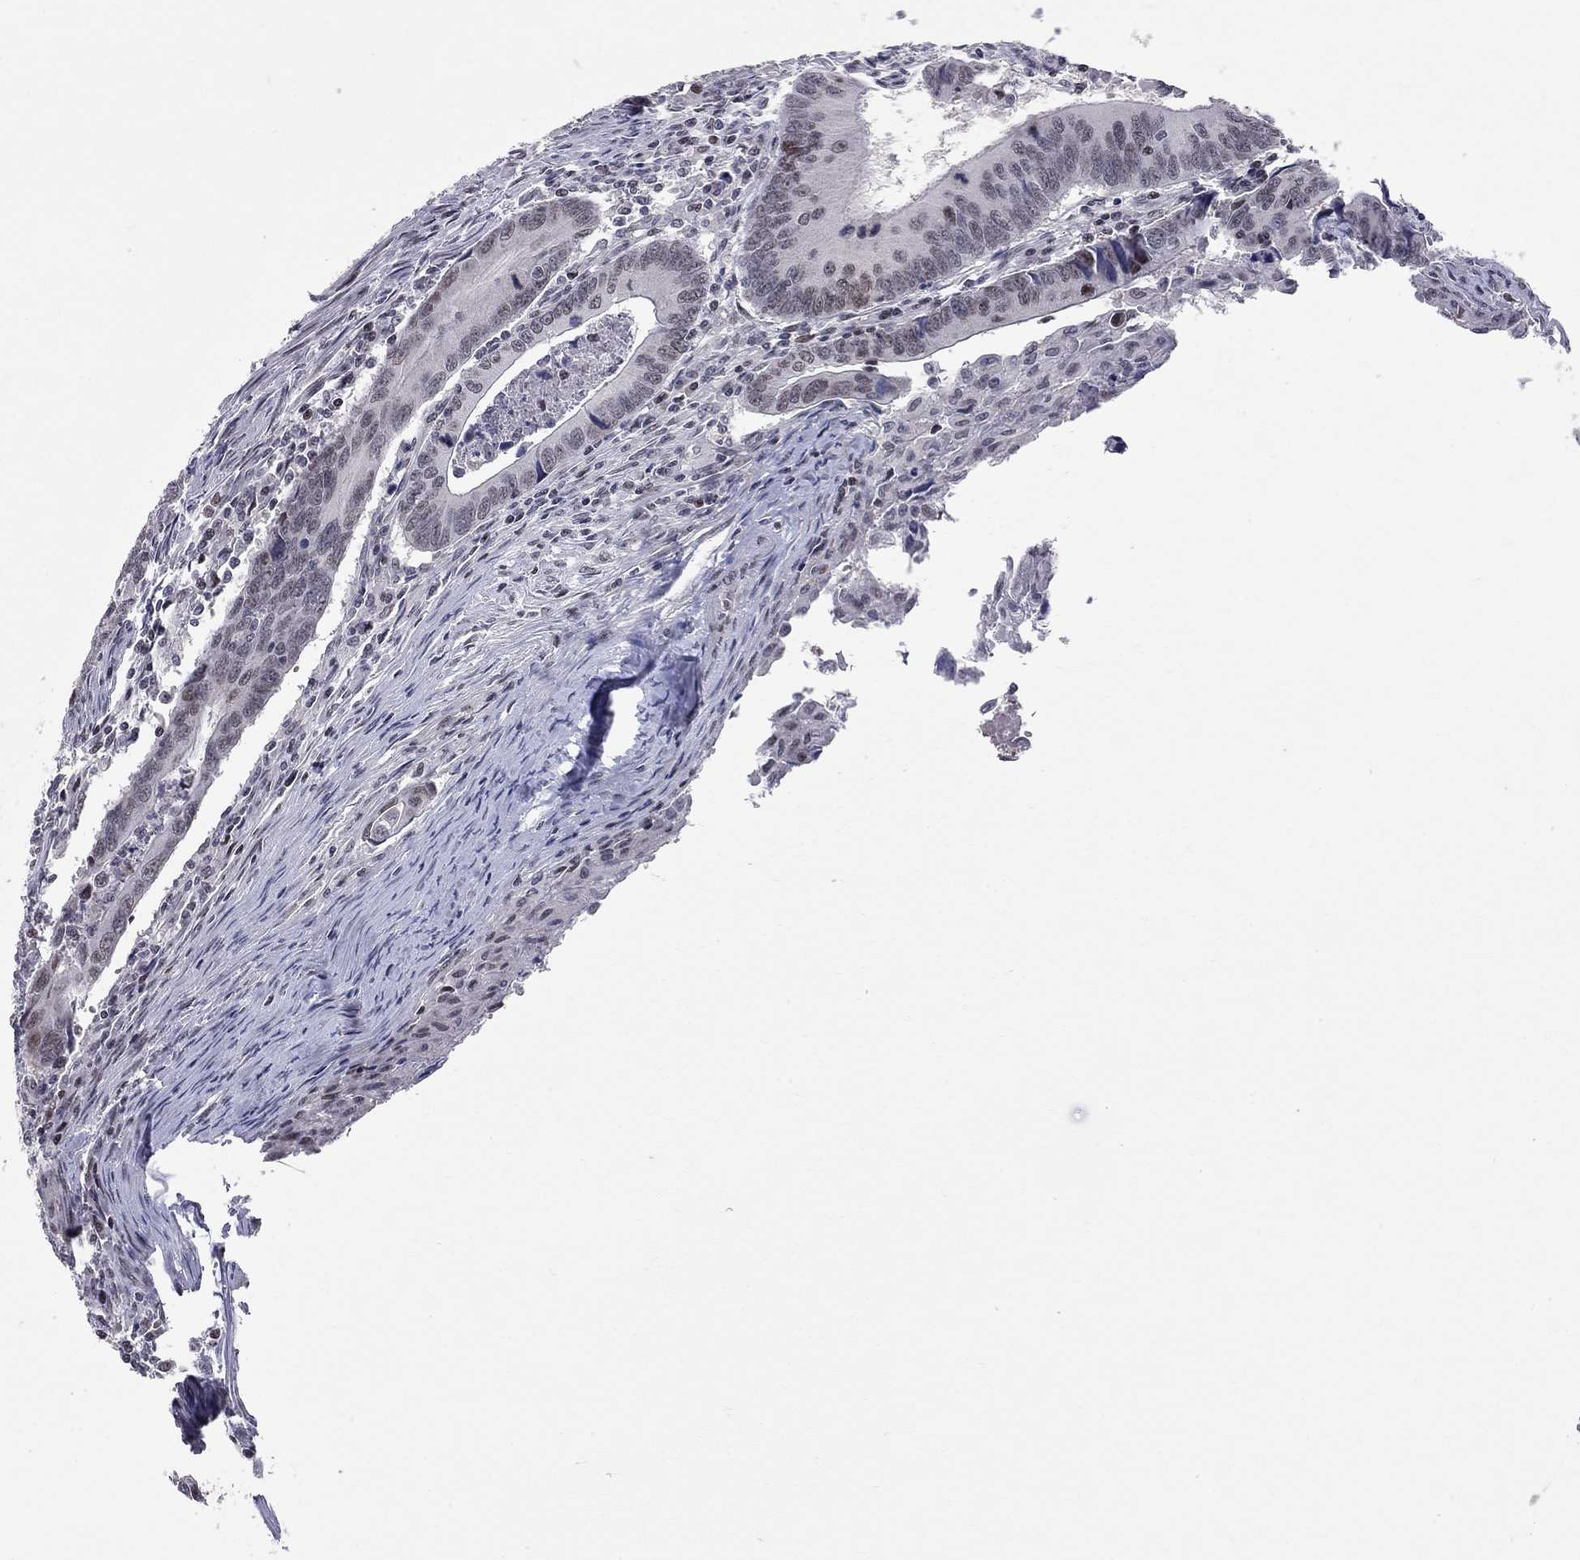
{"staining": {"intensity": "weak", "quantity": "<25%", "location": "nuclear"}, "tissue": "colorectal cancer", "cell_type": "Tumor cells", "image_type": "cancer", "snomed": [{"axis": "morphology", "description": "Adenocarcinoma, NOS"}, {"axis": "topography", "description": "Rectum"}], "caption": "This is a micrograph of immunohistochemistry (IHC) staining of colorectal cancer (adenocarcinoma), which shows no expression in tumor cells. The staining was performed using DAB (3,3'-diaminobenzidine) to visualize the protein expression in brown, while the nuclei were stained in blue with hematoxylin (Magnification: 20x).", "gene": "HDAC3", "patient": {"sex": "male", "age": 67}}